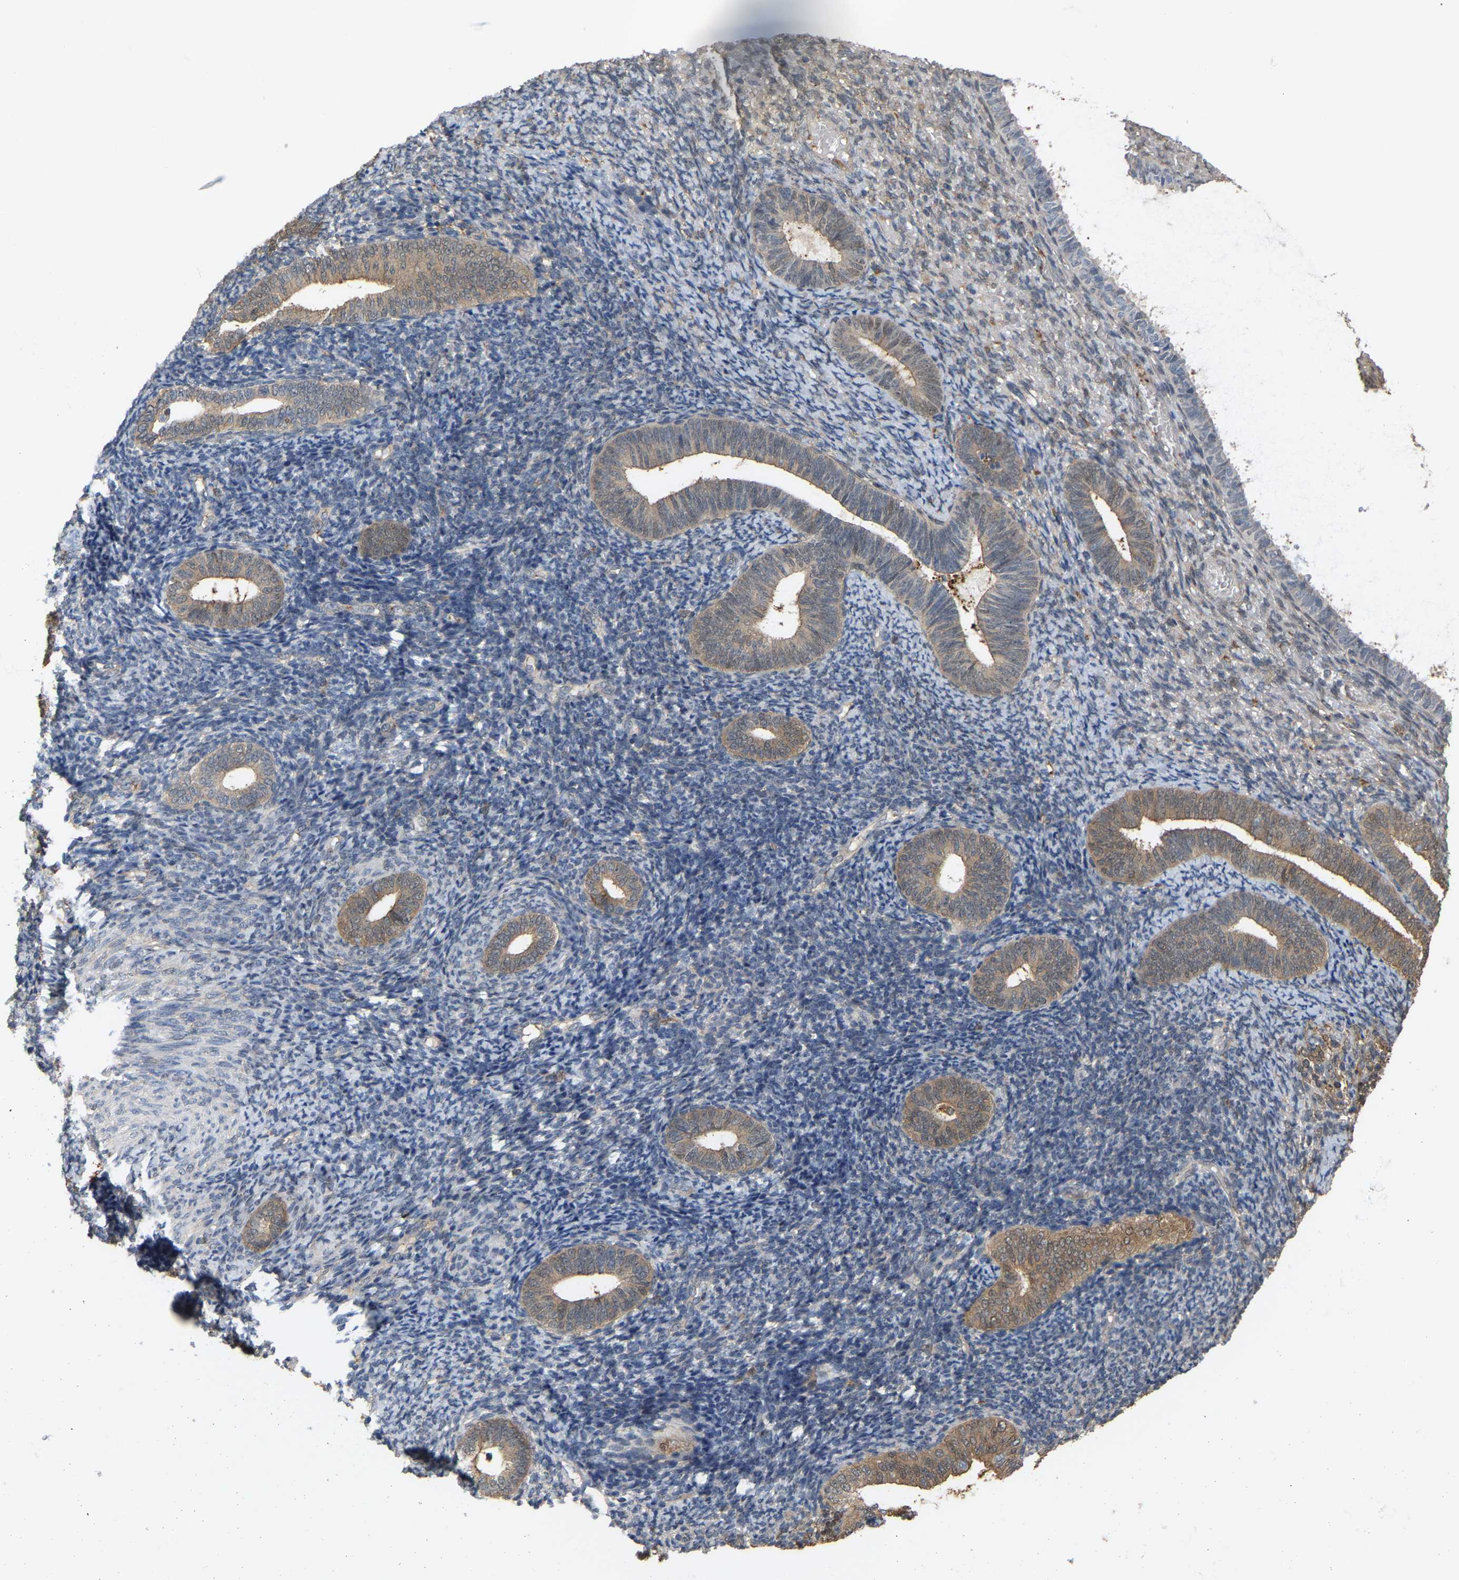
{"staining": {"intensity": "negative", "quantity": "none", "location": "none"}, "tissue": "endometrium", "cell_type": "Cells in endometrial stroma", "image_type": "normal", "snomed": [{"axis": "morphology", "description": "Normal tissue, NOS"}, {"axis": "topography", "description": "Endometrium"}], "caption": "This is an immunohistochemistry (IHC) histopathology image of benign human endometrium. There is no positivity in cells in endometrial stroma.", "gene": "MTPN", "patient": {"sex": "female", "age": 66}}